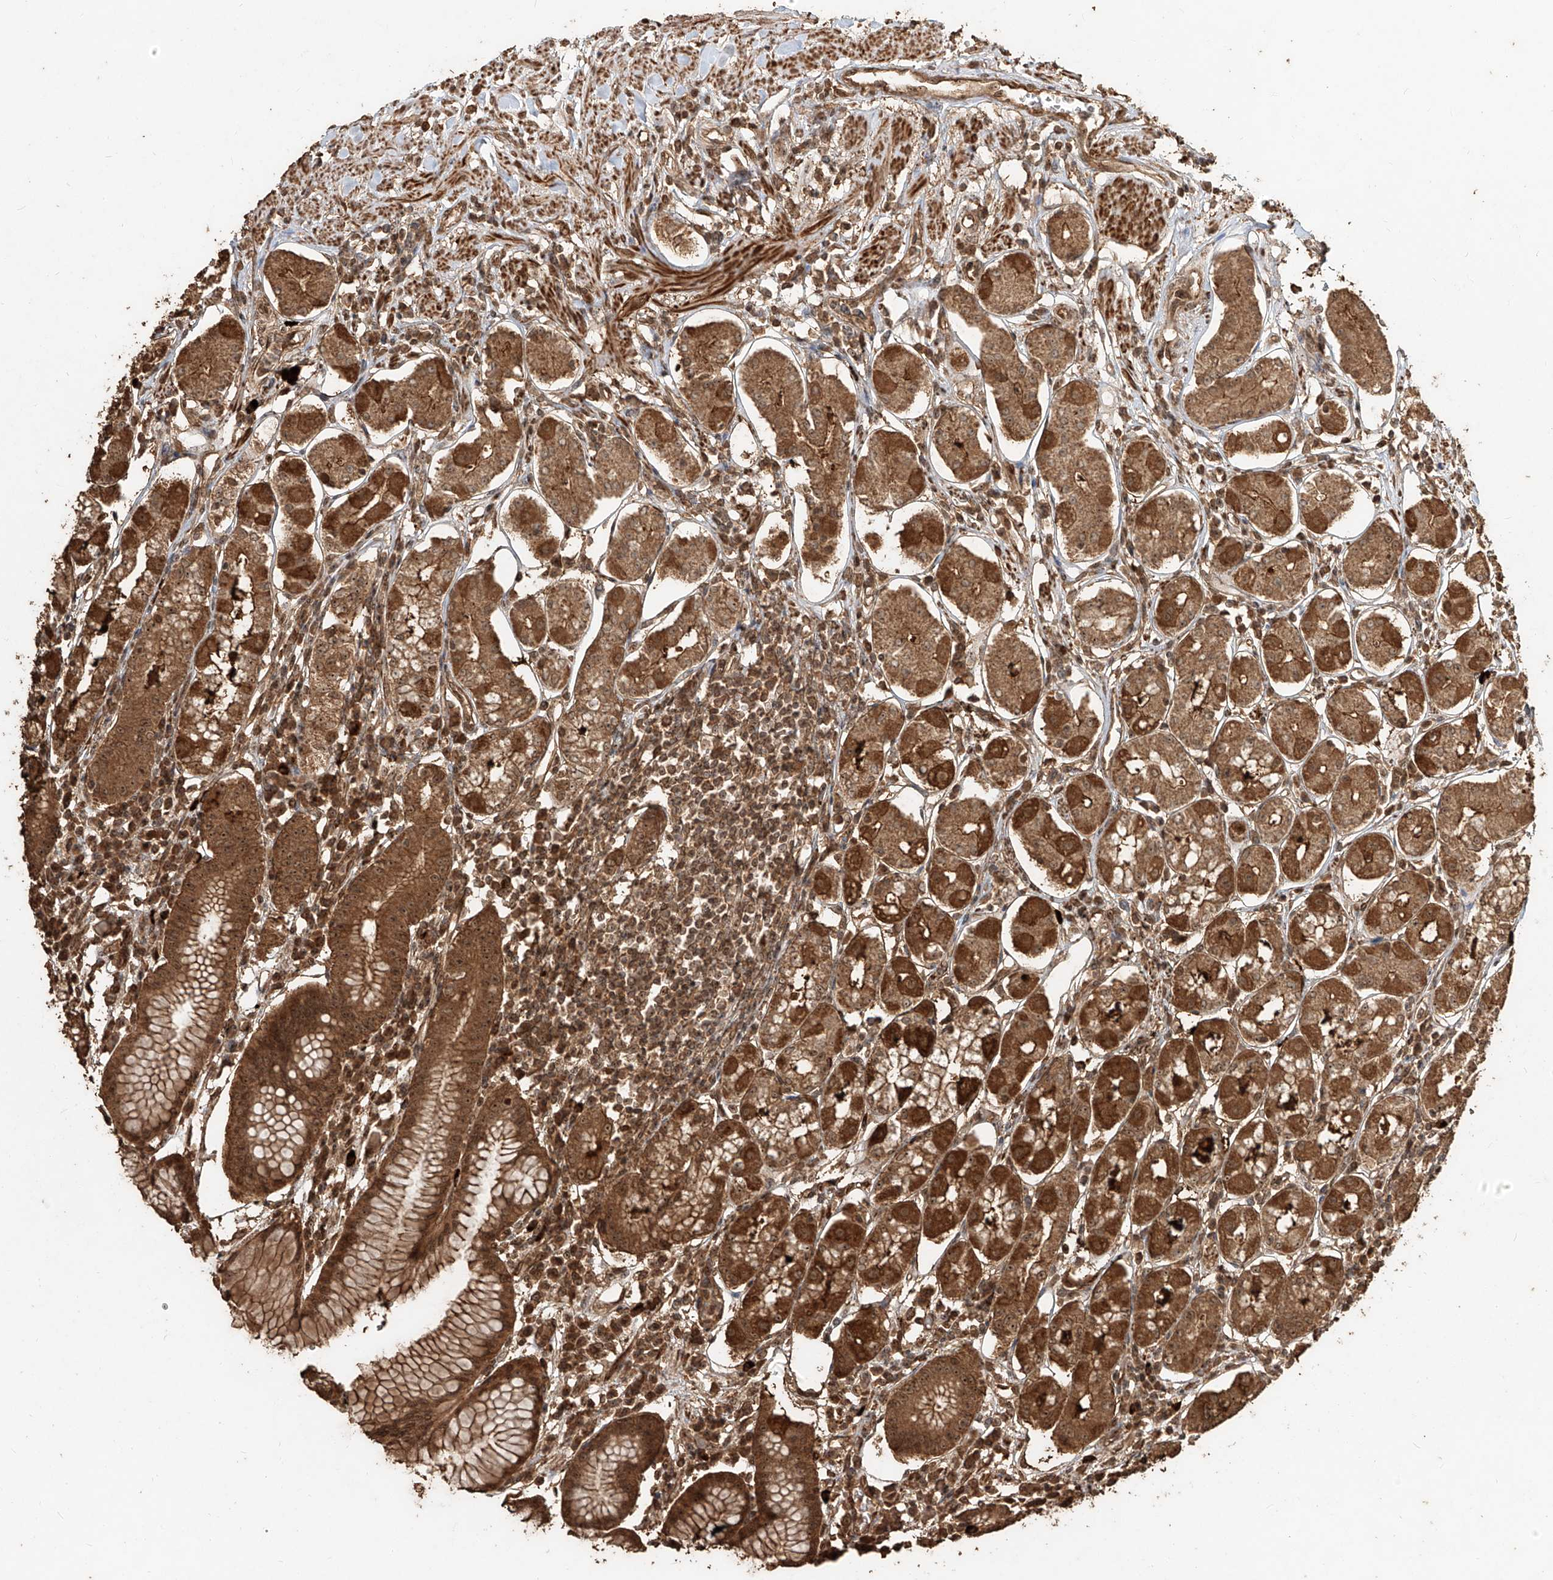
{"staining": {"intensity": "strong", "quantity": ">75%", "location": "cytoplasmic/membranous,nuclear"}, "tissue": "stomach", "cell_type": "Glandular cells", "image_type": "normal", "snomed": [{"axis": "morphology", "description": "Normal tissue, NOS"}, {"axis": "topography", "description": "Stomach"}, {"axis": "topography", "description": "Stomach, lower"}], "caption": "Stomach stained with DAB immunohistochemistry (IHC) reveals high levels of strong cytoplasmic/membranous,nuclear staining in about >75% of glandular cells. Using DAB (brown) and hematoxylin (blue) stains, captured at high magnification using brightfield microscopy.", "gene": "ZNF660", "patient": {"sex": "female", "age": 56}}